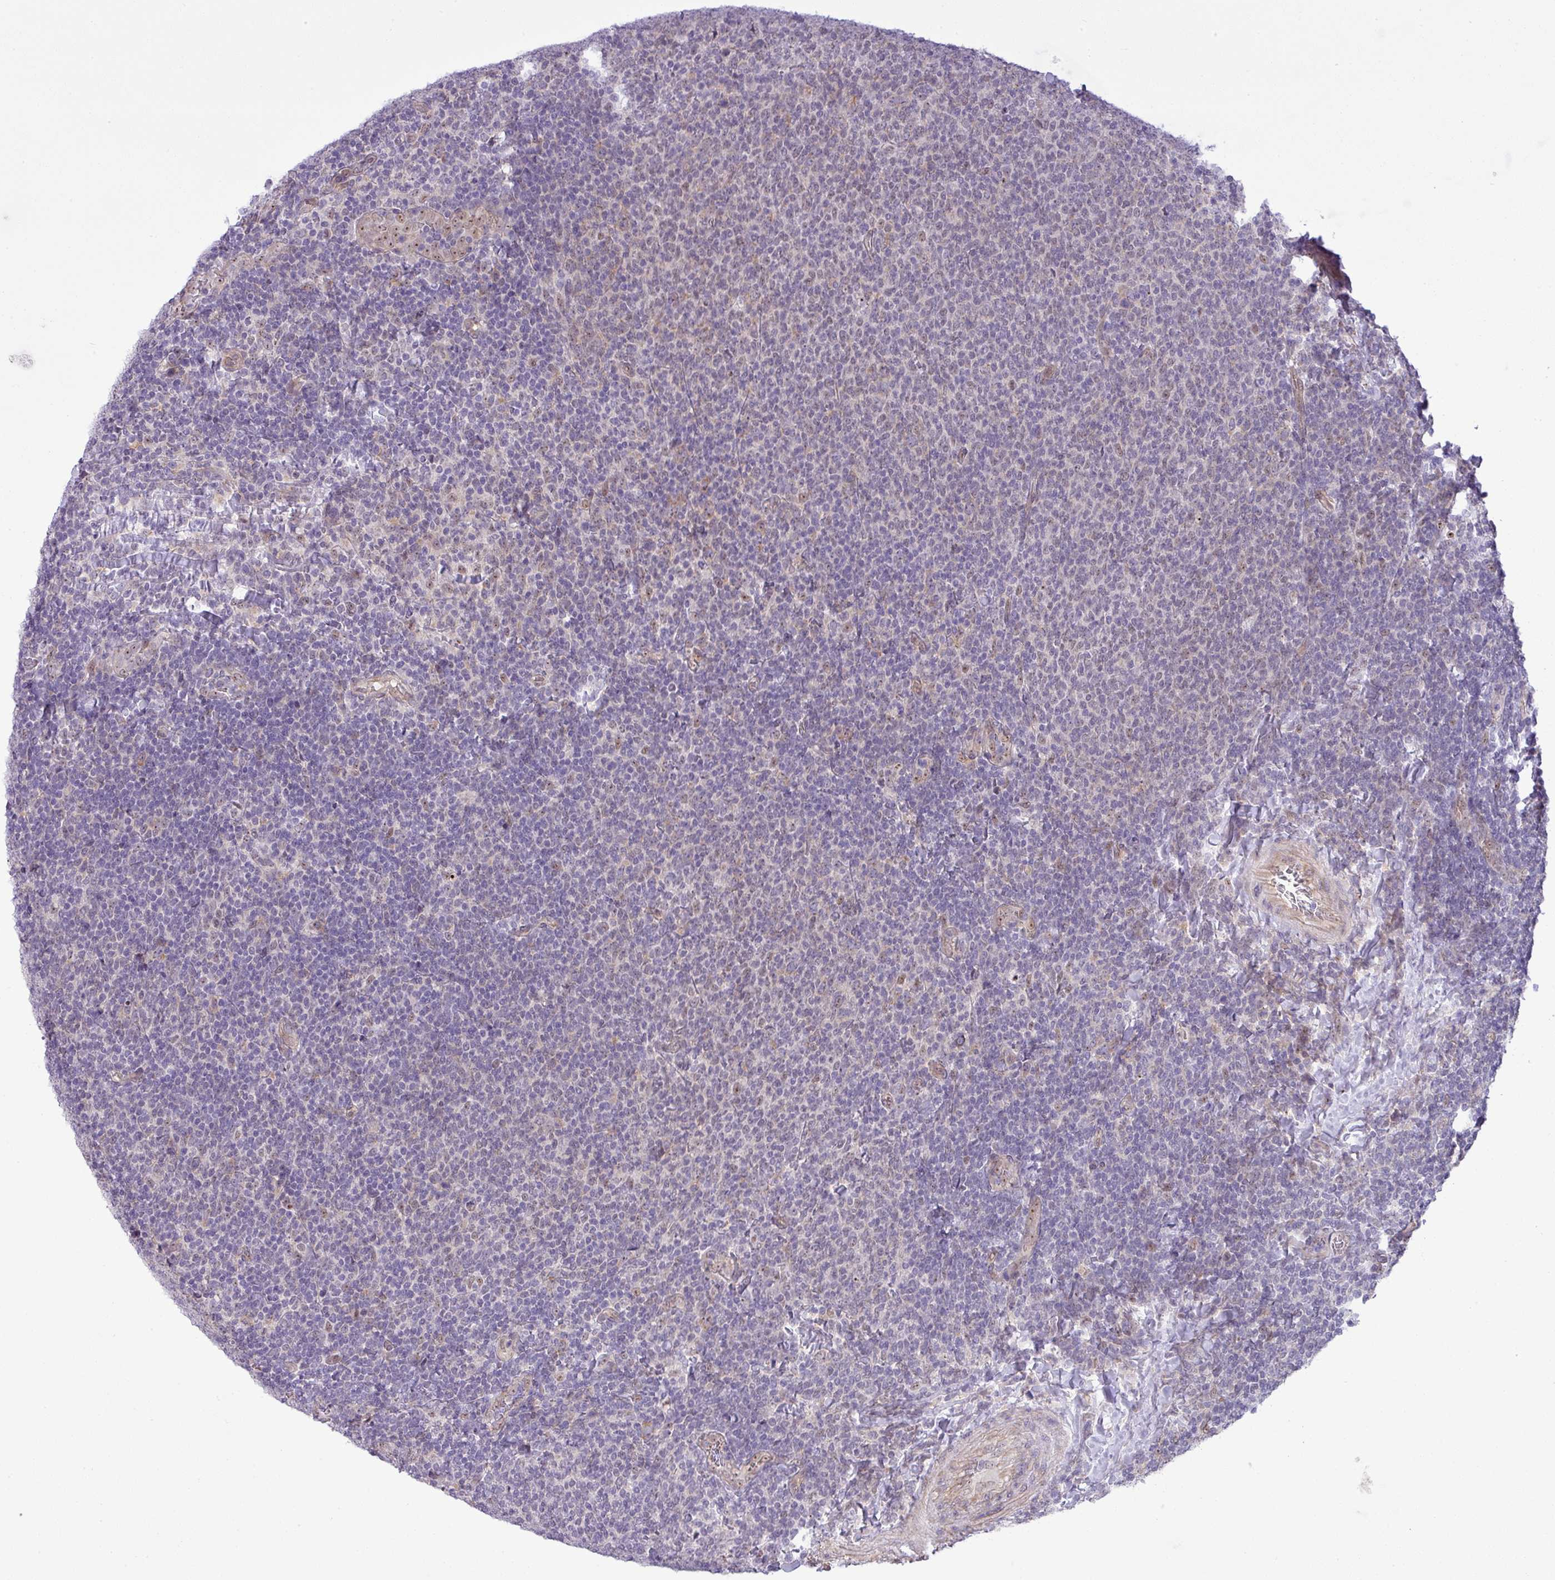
{"staining": {"intensity": "negative", "quantity": "none", "location": "none"}, "tissue": "lymphoma", "cell_type": "Tumor cells", "image_type": "cancer", "snomed": [{"axis": "morphology", "description": "Malignant lymphoma, non-Hodgkin's type, Low grade"}, {"axis": "topography", "description": "Lymph node"}], "caption": "IHC micrograph of neoplastic tissue: lymphoma stained with DAB exhibits no significant protein expression in tumor cells.", "gene": "MAK16", "patient": {"sex": "male", "age": 52}}